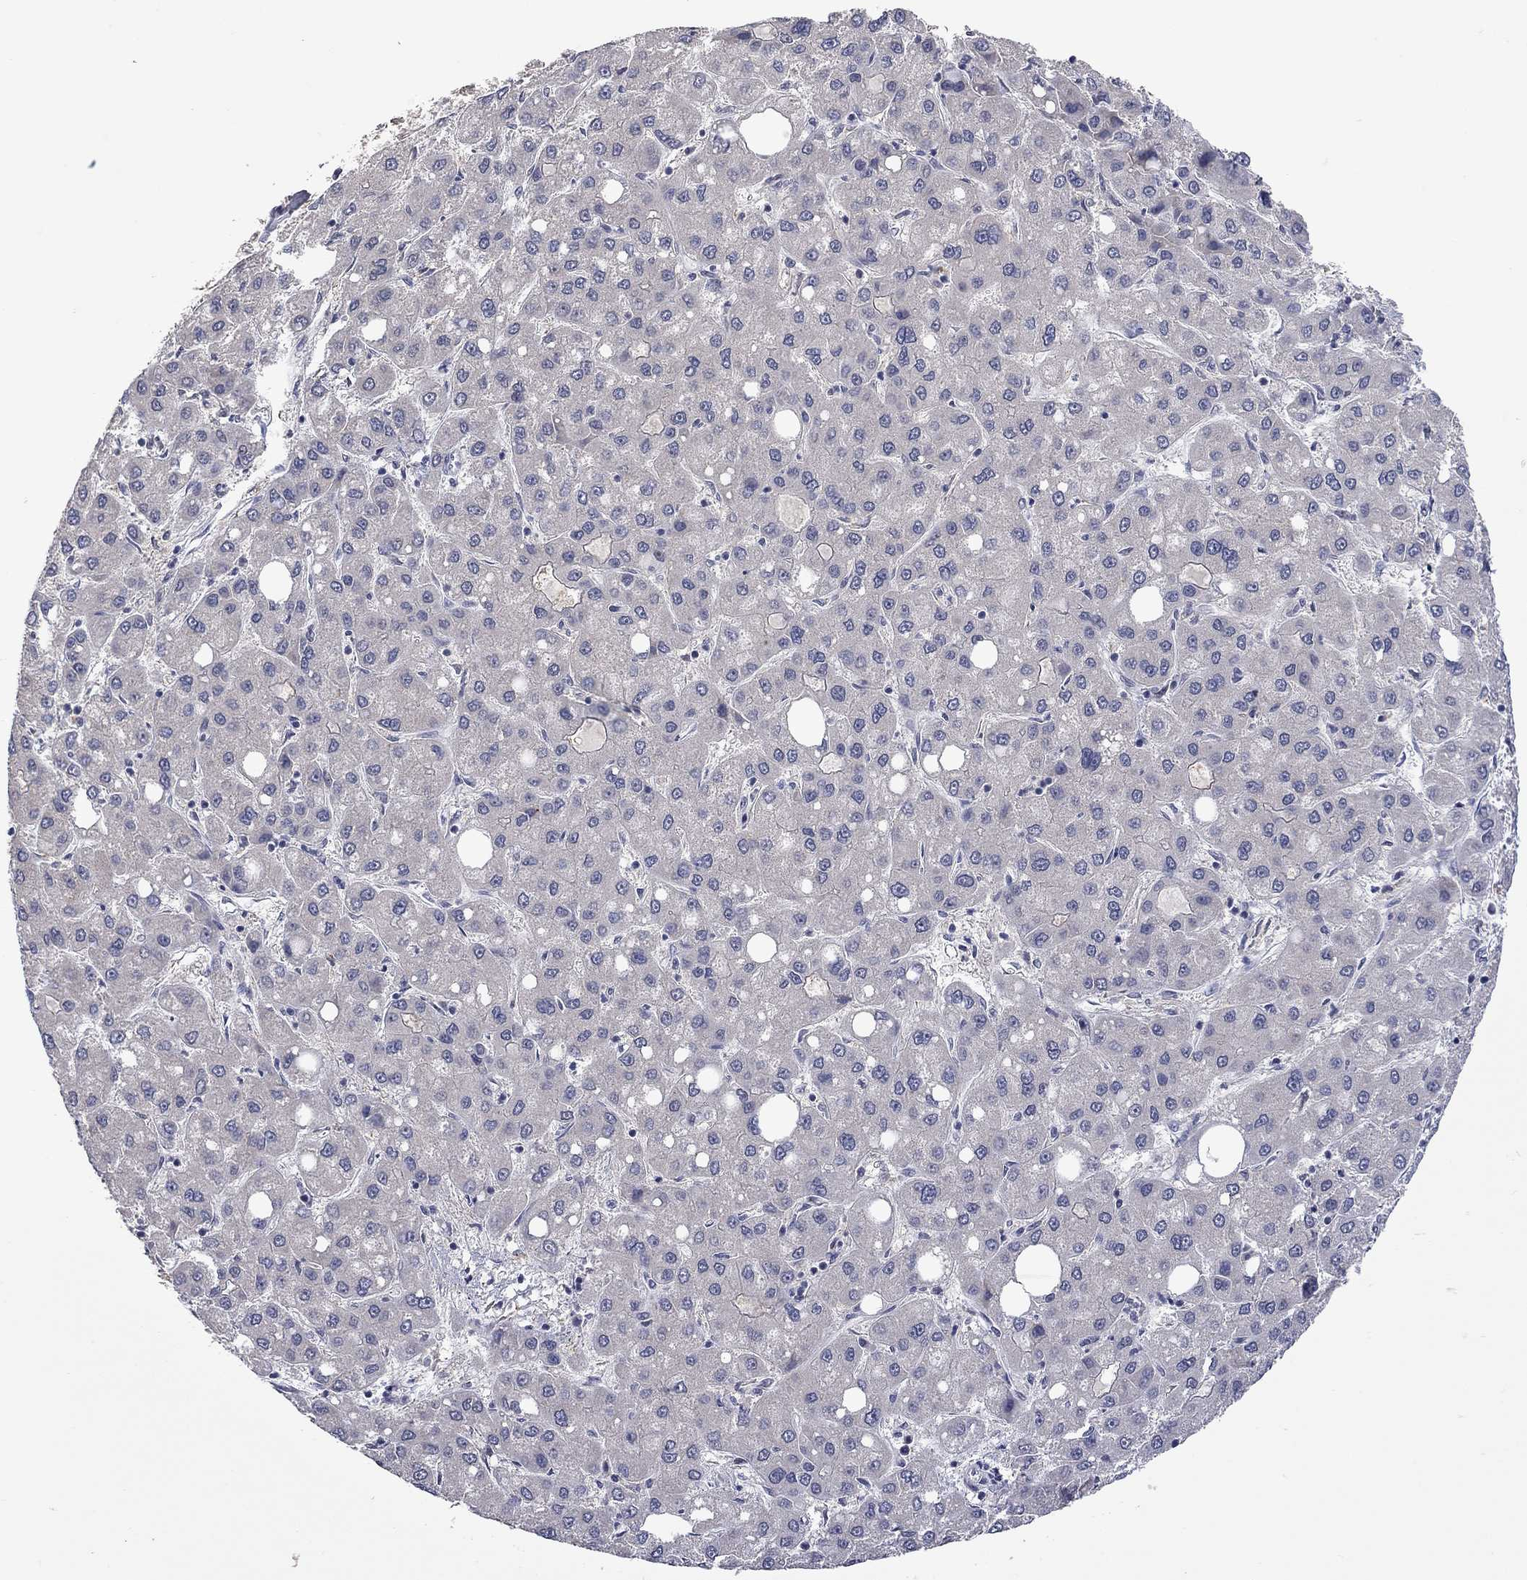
{"staining": {"intensity": "negative", "quantity": "none", "location": "none"}, "tissue": "liver cancer", "cell_type": "Tumor cells", "image_type": "cancer", "snomed": [{"axis": "morphology", "description": "Carcinoma, Hepatocellular, NOS"}, {"axis": "topography", "description": "Liver"}], "caption": "Liver cancer stained for a protein using immunohistochemistry displays no expression tumor cells.", "gene": "FABP12", "patient": {"sex": "male", "age": 73}}